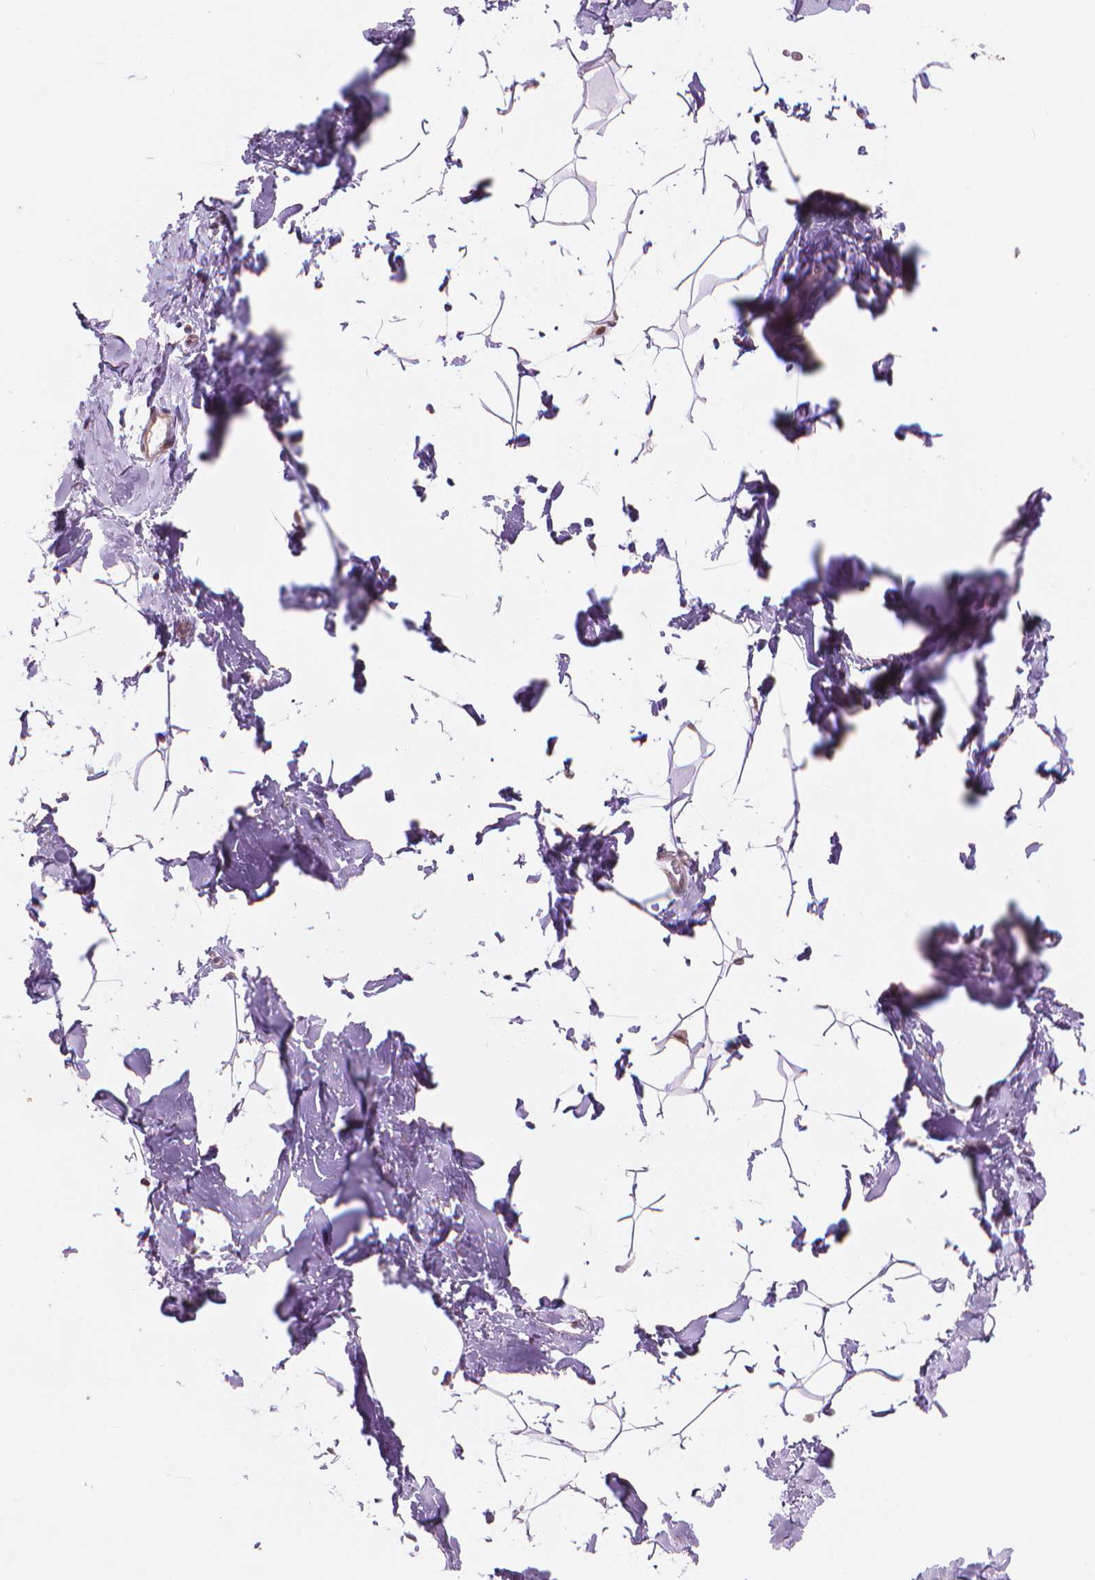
{"staining": {"intensity": "moderate", "quantity": "<25%", "location": "nuclear"}, "tissue": "breast", "cell_type": "Adipocytes", "image_type": "normal", "snomed": [{"axis": "morphology", "description": "Normal tissue, NOS"}, {"axis": "topography", "description": "Breast"}], "caption": "The micrograph displays staining of unremarkable breast, revealing moderate nuclear protein staining (brown color) within adipocytes.", "gene": "HOXD4", "patient": {"sex": "female", "age": 32}}